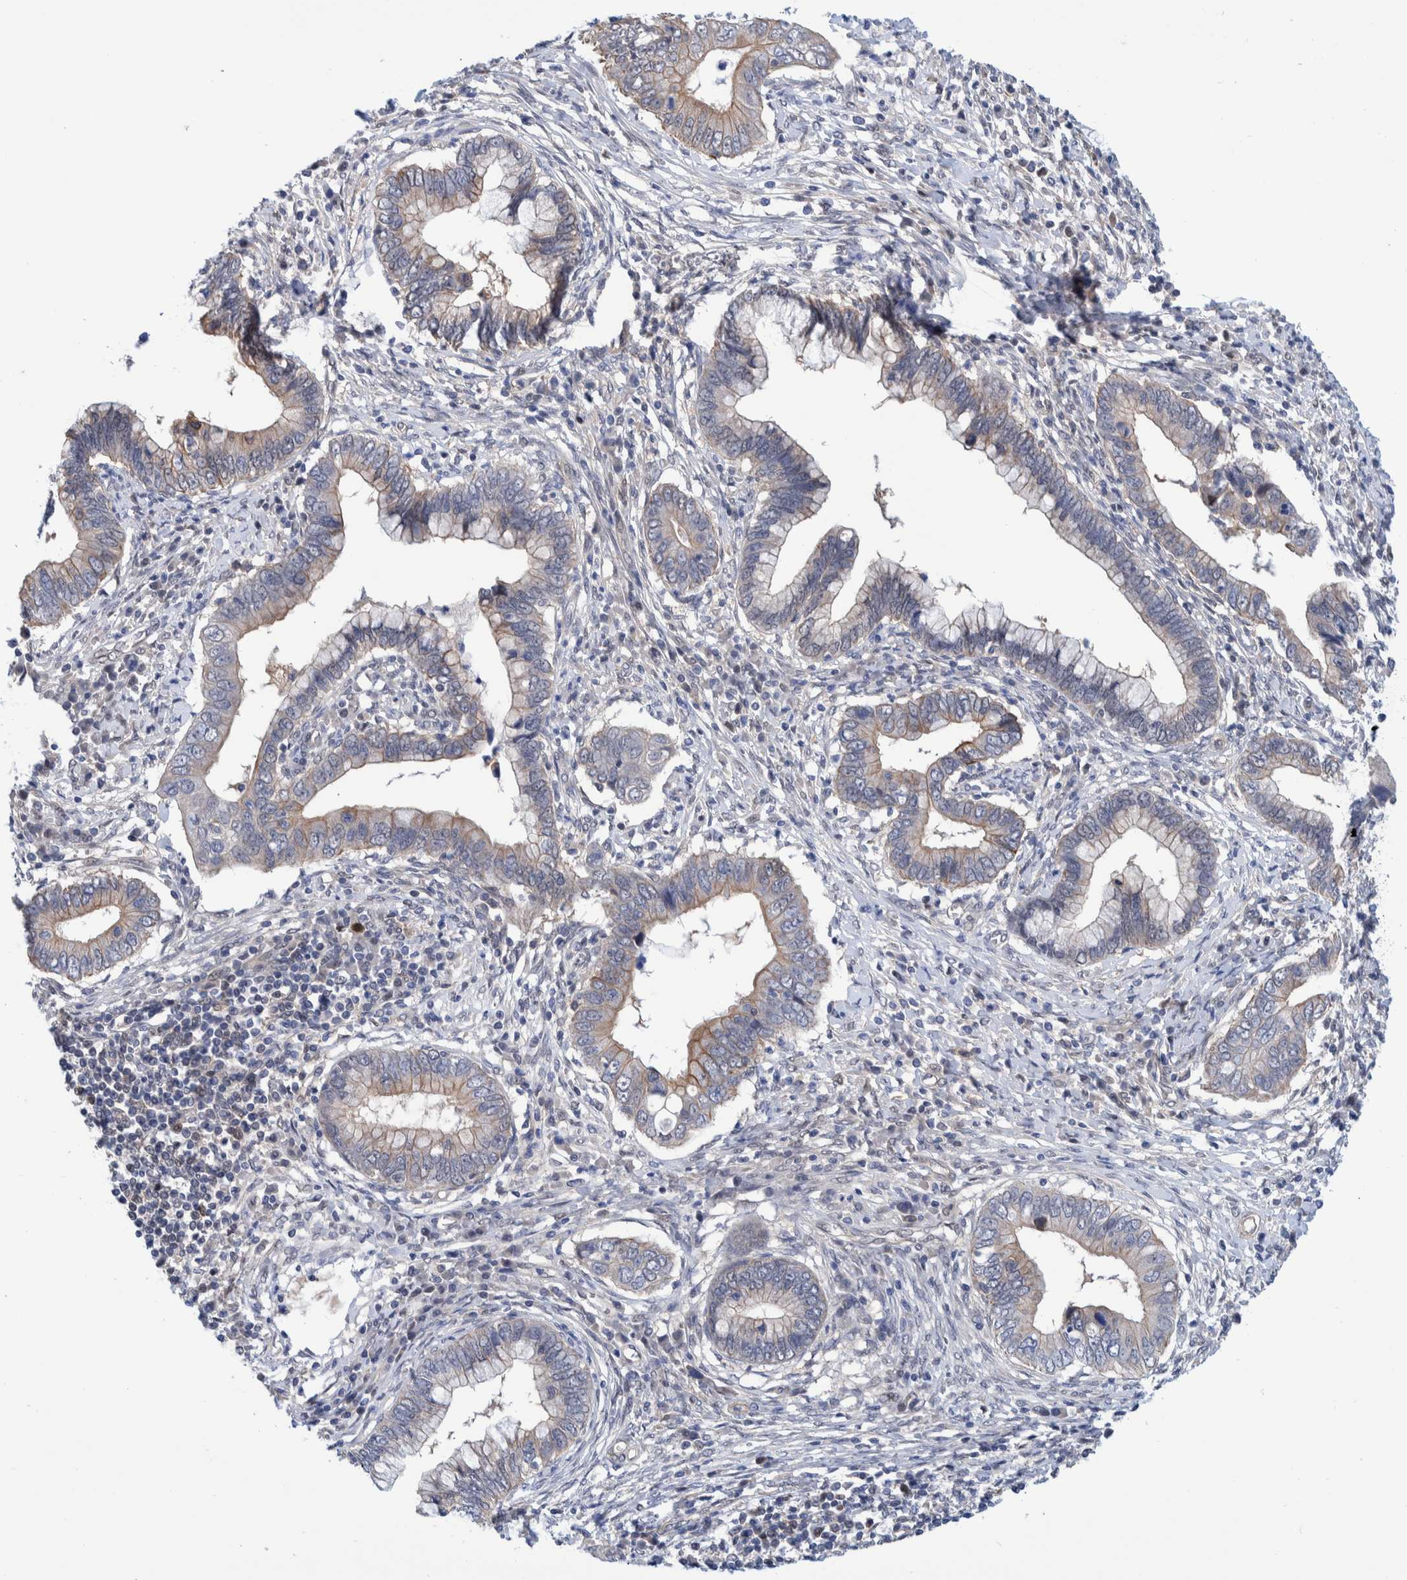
{"staining": {"intensity": "moderate", "quantity": "<25%", "location": "cytoplasmic/membranous"}, "tissue": "cervical cancer", "cell_type": "Tumor cells", "image_type": "cancer", "snomed": [{"axis": "morphology", "description": "Adenocarcinoma, NOS"}, {"axis": "topography", "description": "Cervix"}], "caption": "Tumor cells demonstrate low levels of moderate cytoplasmic/membranous positivity in approximately <25% of cells in cervical cancer.", "gene": "PFAS", "patient": {"sex": "female", "age": 44}}